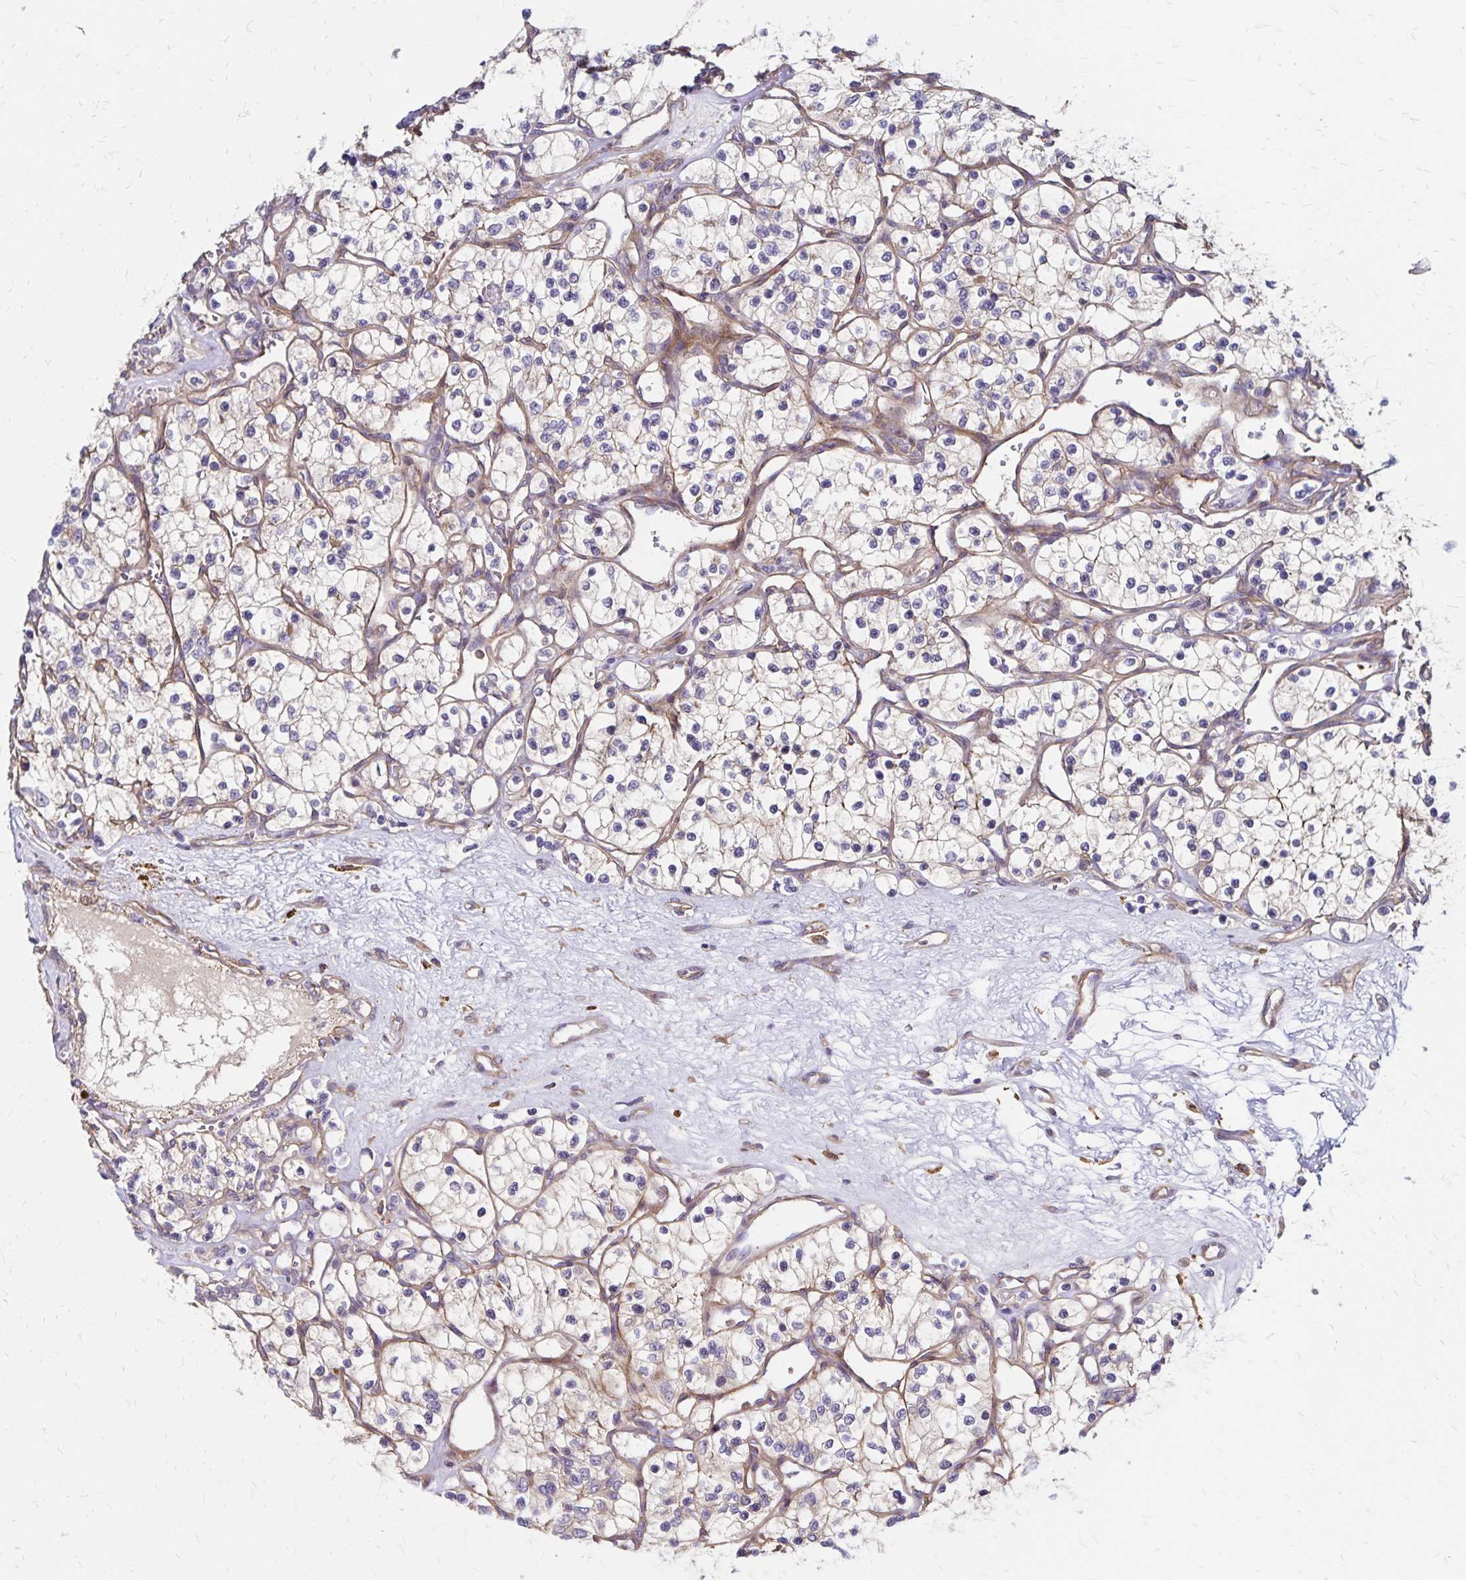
{"staining": {"intensity": "negative", "quantity": "none", "location": "none"}, "tissue": "renal cancer", "cell_type": "Tumor cells", "image_type": "cancer", "snomed": [{"axis": "morphology", "description": "Adenocarcinoma, NOS"}, {"axis": "topography", "description": "Kidney"}], "caption": "An image of human renal cancer (adenocarcinoma) is negative for staining in tumor cells. (DAB immunohistochemistry (IHC) visualized using brightfield microscopy, high magnification).", "gene": "TNS3", "patient": {"sex": "female", "age": 69}}